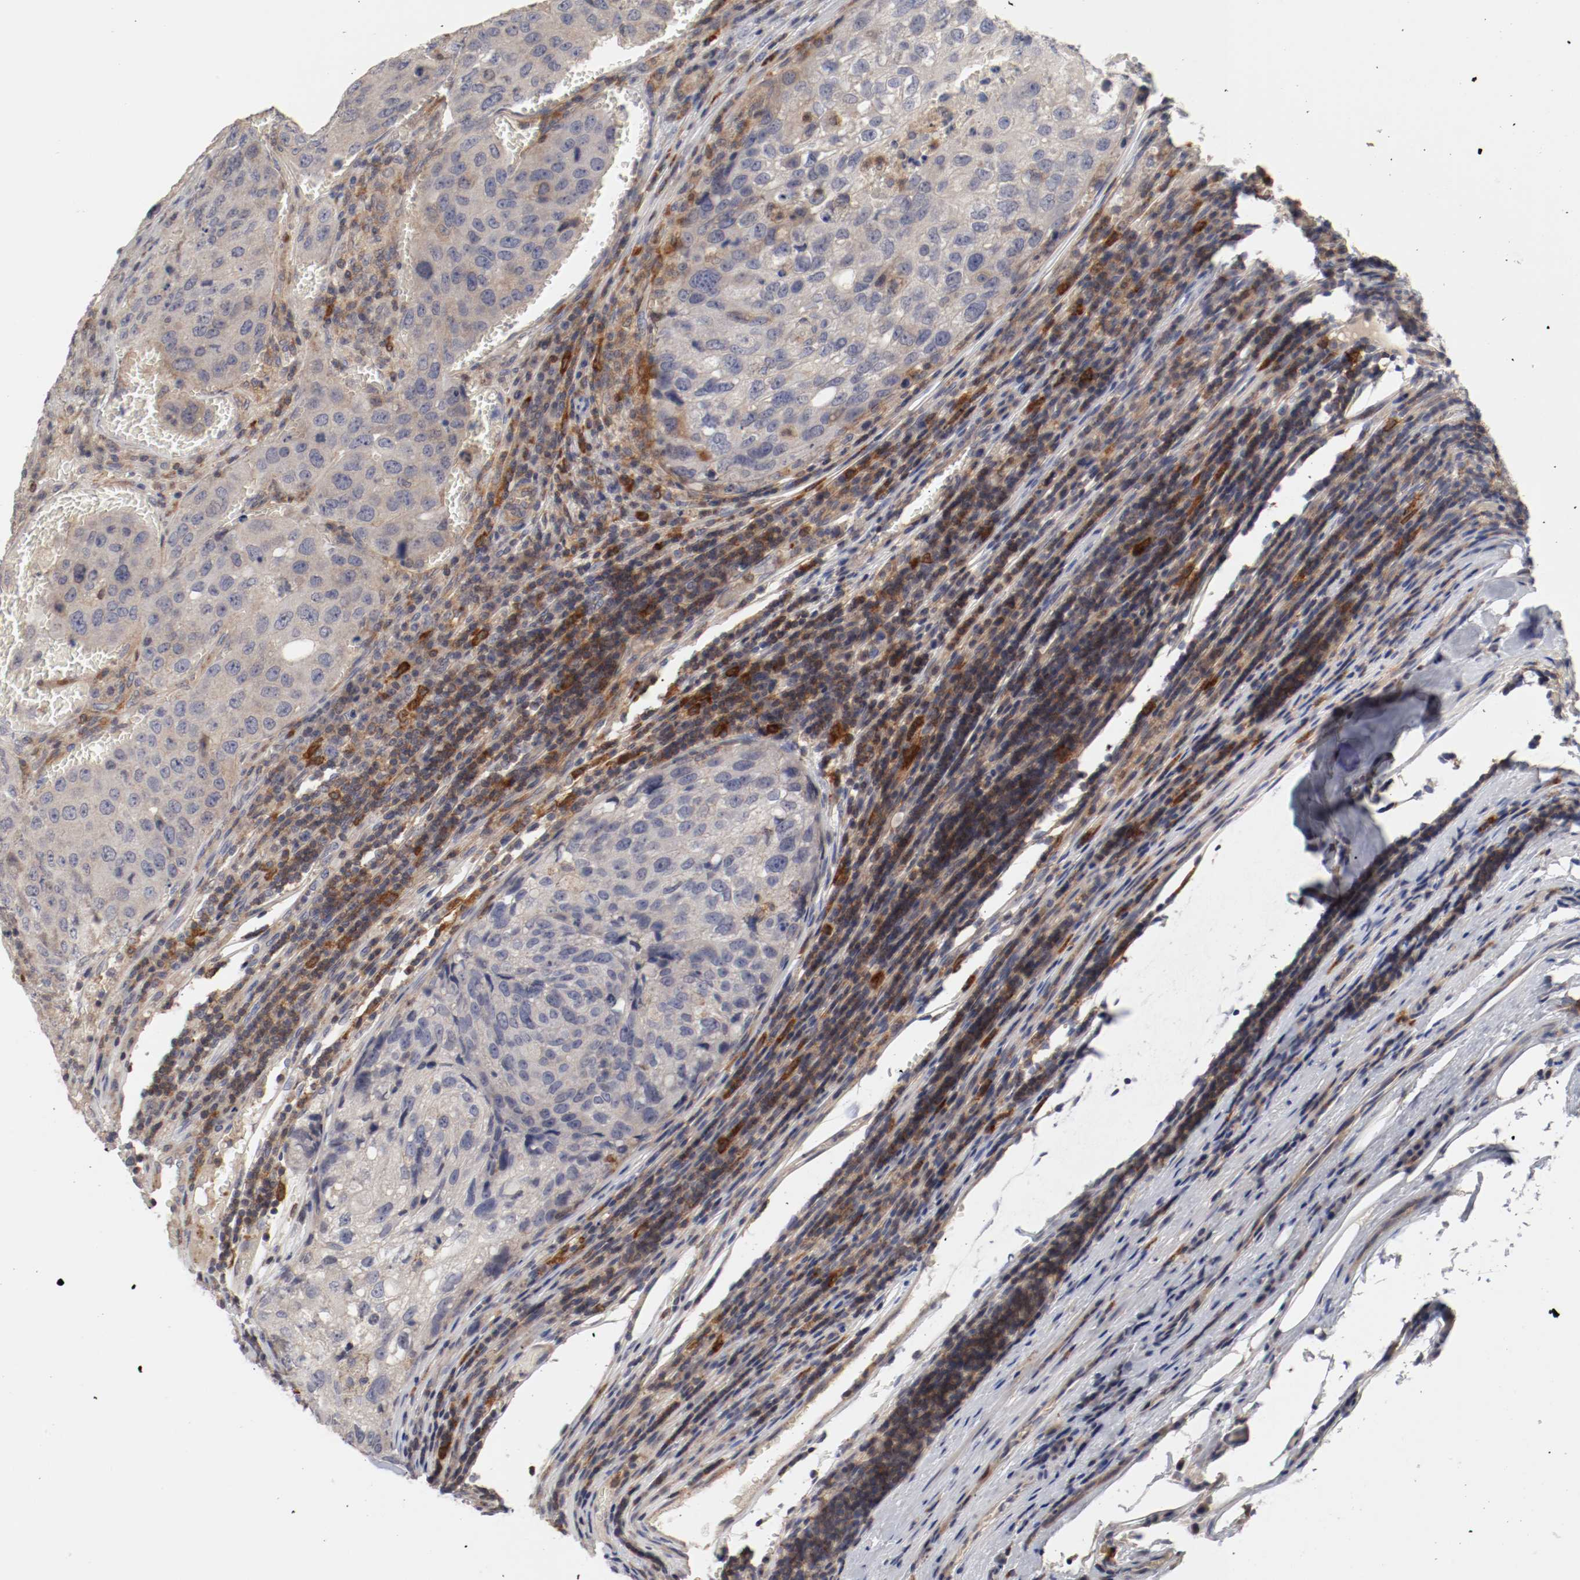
{"staining": {"intensity": "negative", "quantity": "none", "location": "none"}, "tissue": "urothelial cancer", "cell_type": "Tumor cells", "image_type": "cancer", "snomed": [{"axis": "morphology", "description": "Urothelial carcinoma, High grade"}, {"axis": "topography", "description": "Lymph node"}, {"axis": "topography", "description": "Urinary bladder"}], "caption": "High-grade urothelial carcinoma was stained to show a protein in brown. There is no significant staining in tumor cells.", "gene": "CBL", "patient": {"sex": "male", "age": 51}}